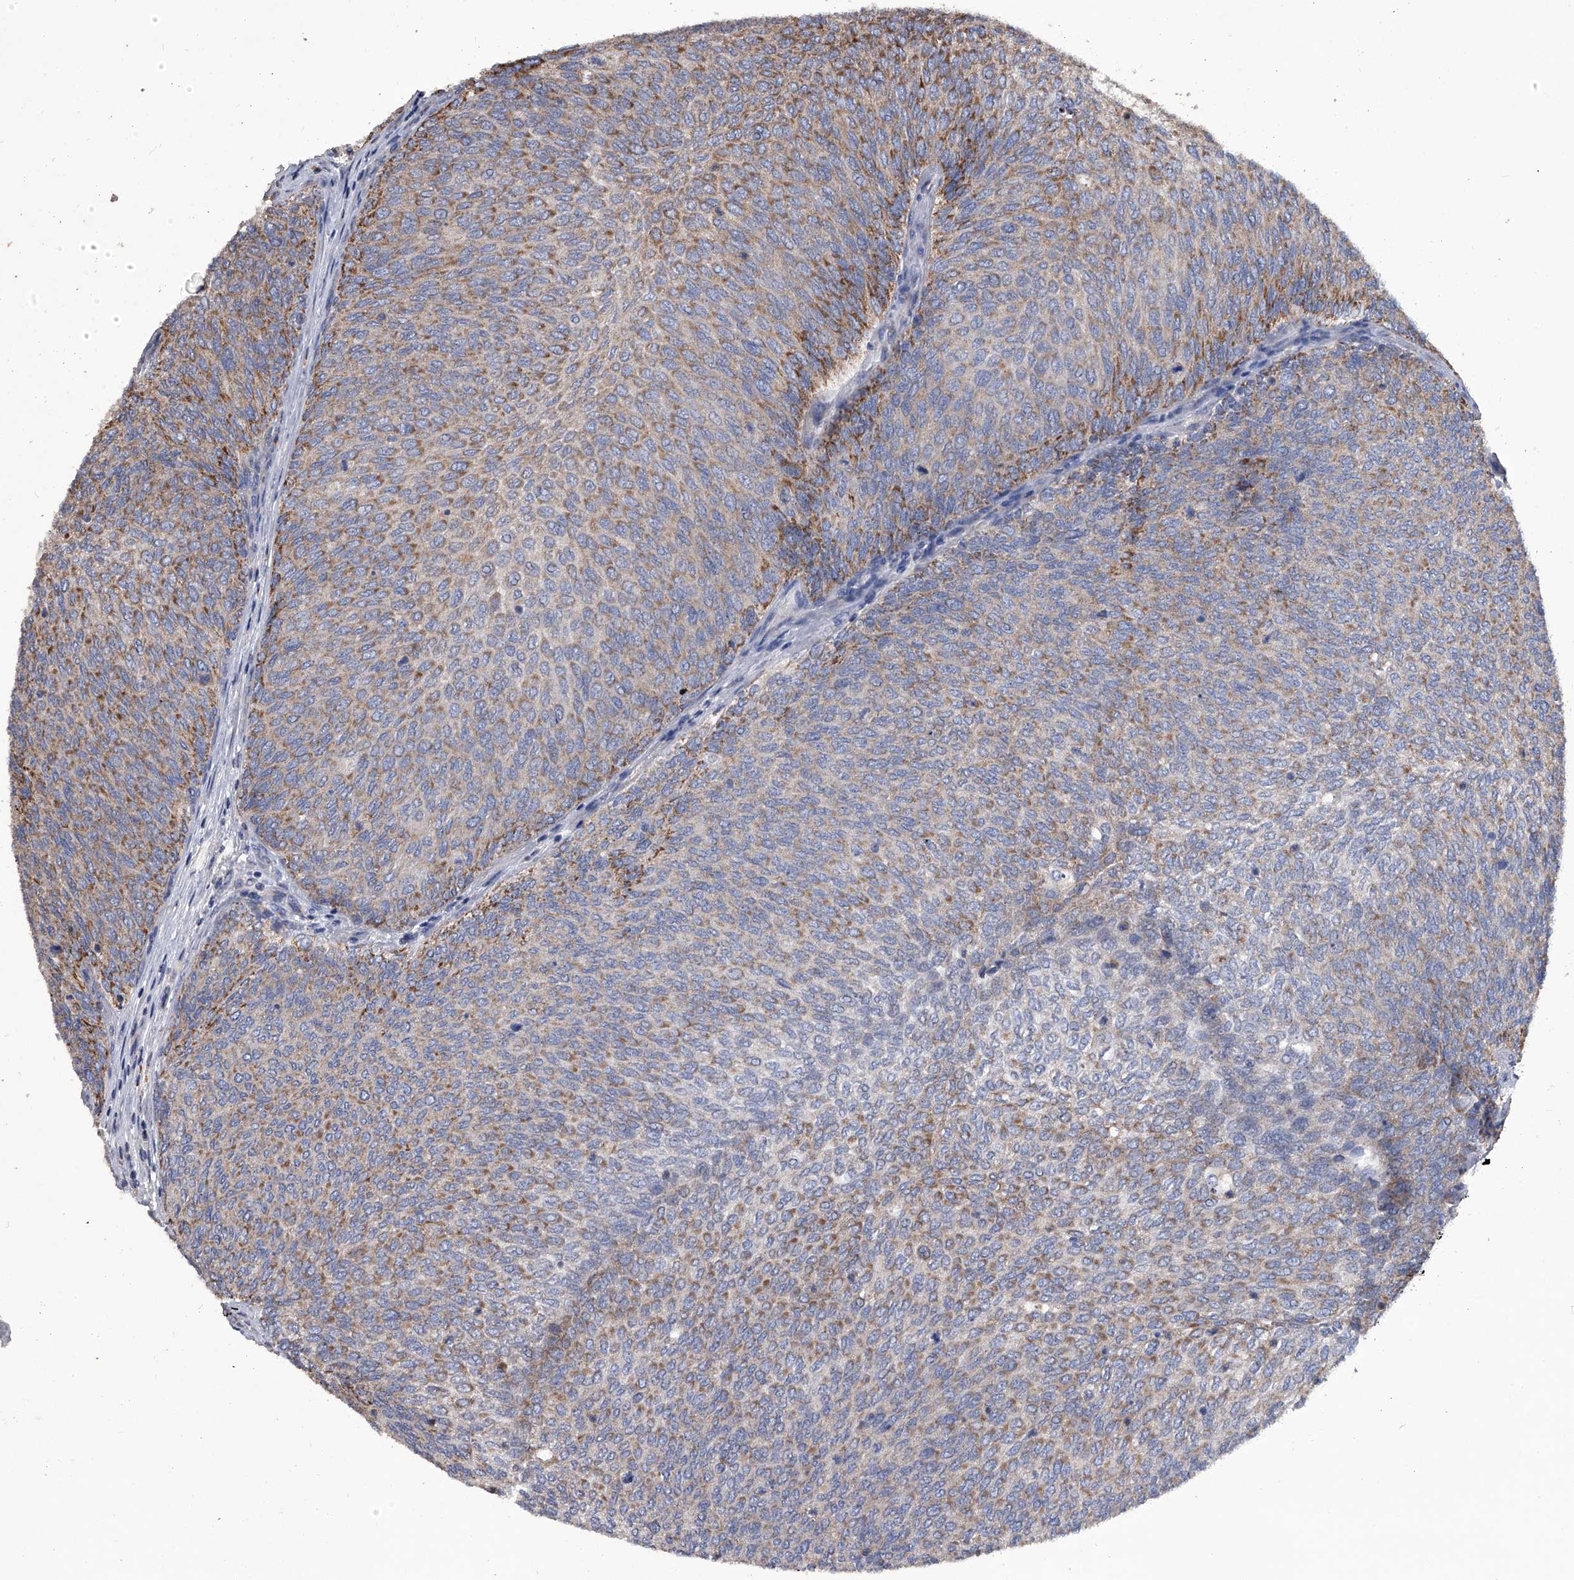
{"staining": {"intensity": "moderate", "quantity": ">75%", "location": "cytoplasmic/membranous"}, "tissue": "urothelial cancer", "cell_type": "Tumor cells", "image_type": "cancer", "snomed": [{"axis": "morphology", "description": "Urothelial carcinoma, Low grade"}, {"axis": "topography", "description": "Urinary bladder"}], "caption": "Protein expression analysis of human urothelial cancer reveals moderate cytoplasmic/membranous staining in about >75% of tumor cells.", "gene": "NRP1", "patient": {"sex": "female", "age": 79}}